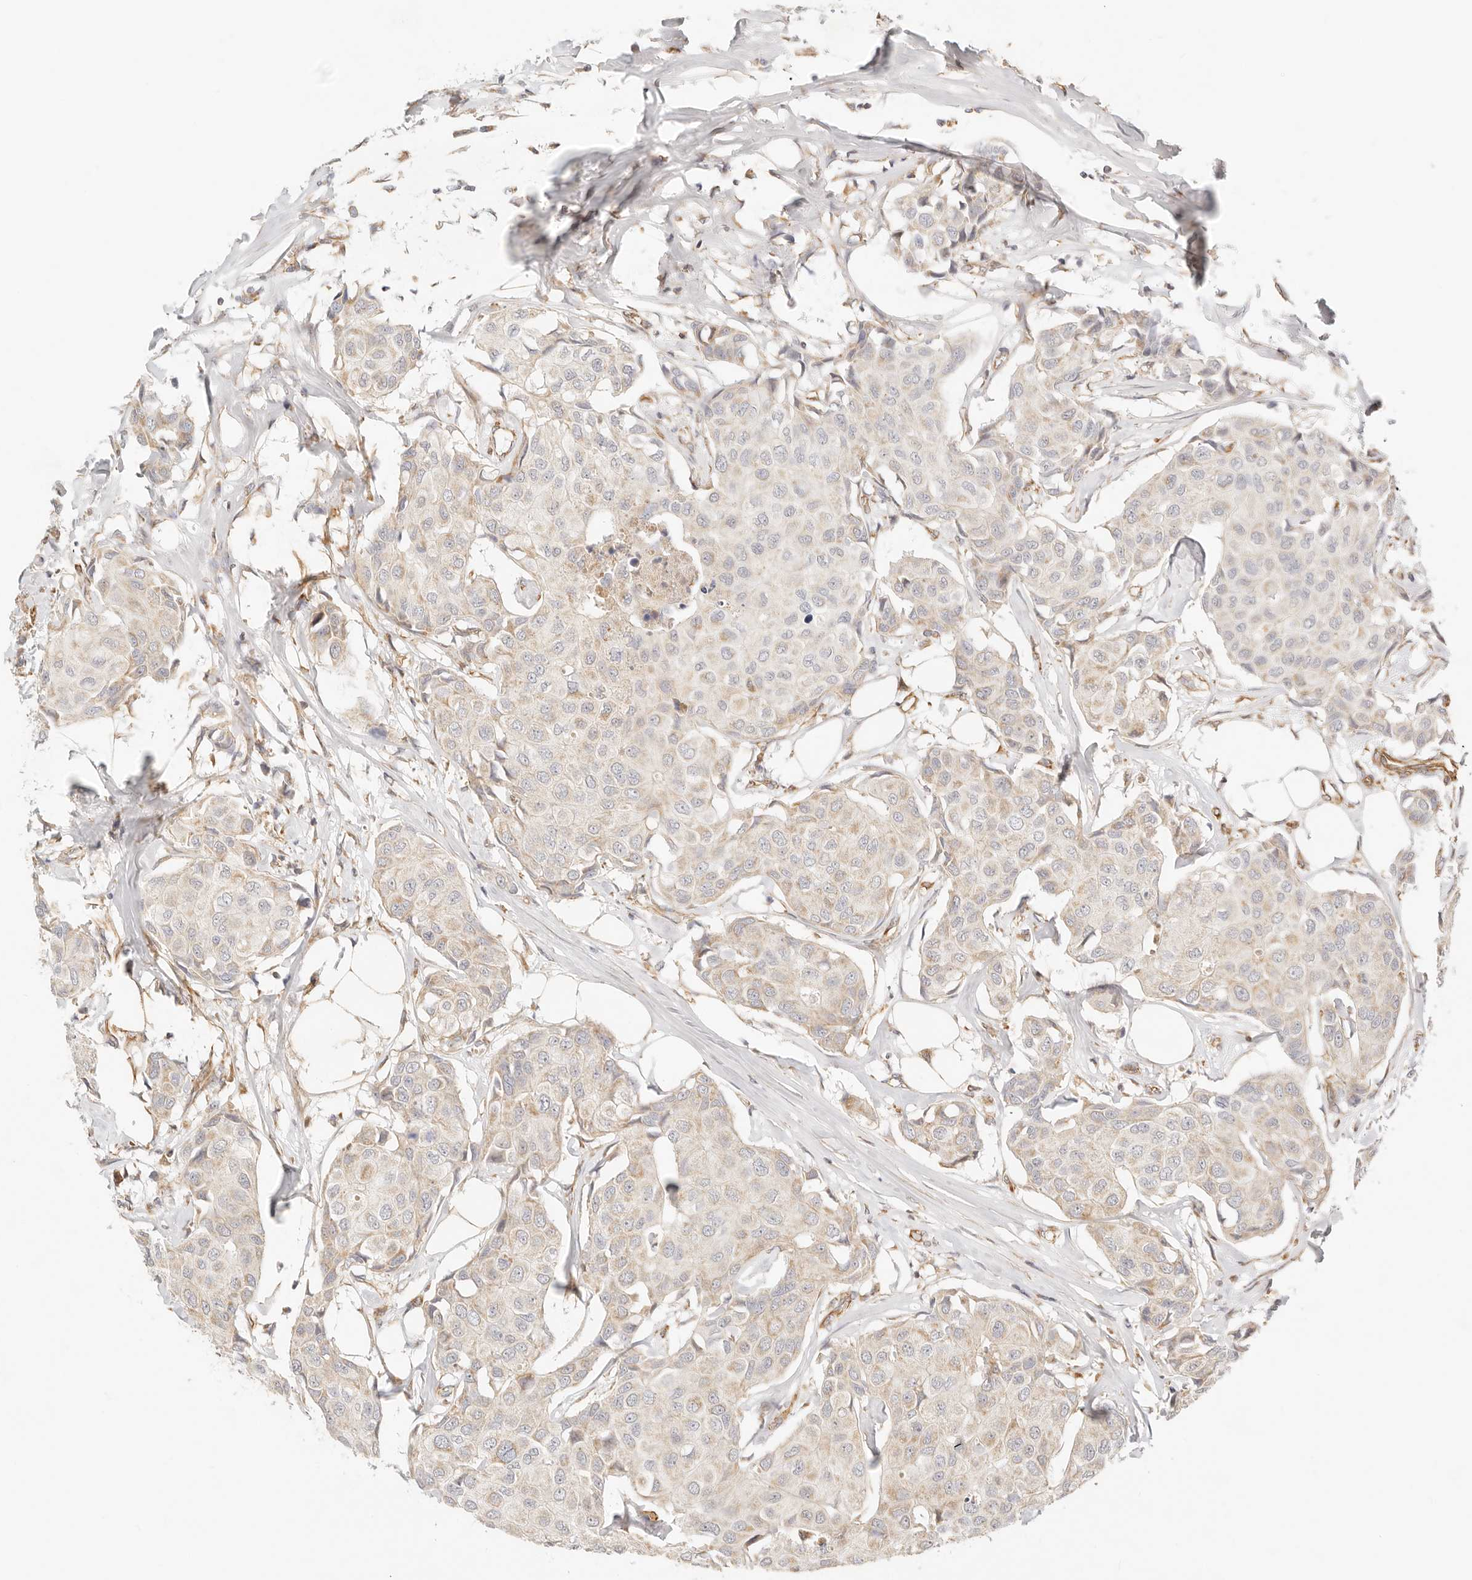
{"staining": {"intensity": "weak", "quantity": "25%-75%", "location": "cytoplasmic/membranous"}, "tissue": "breast cancer", "cell_type": "Tumor cells", "image_type": "cancer", "snomed": [{"axis": "morphology", "description": "Duct carcinoma"}, {"axis": "topography", "description": "Breast"}], "caption": "Weak cytoplasmic/membranous positivity is identified in about 25%-75% of tumor cells in breast cancer.", "gene": "ZC3H11A", "patient": {"sex": "female", "age": 80}}